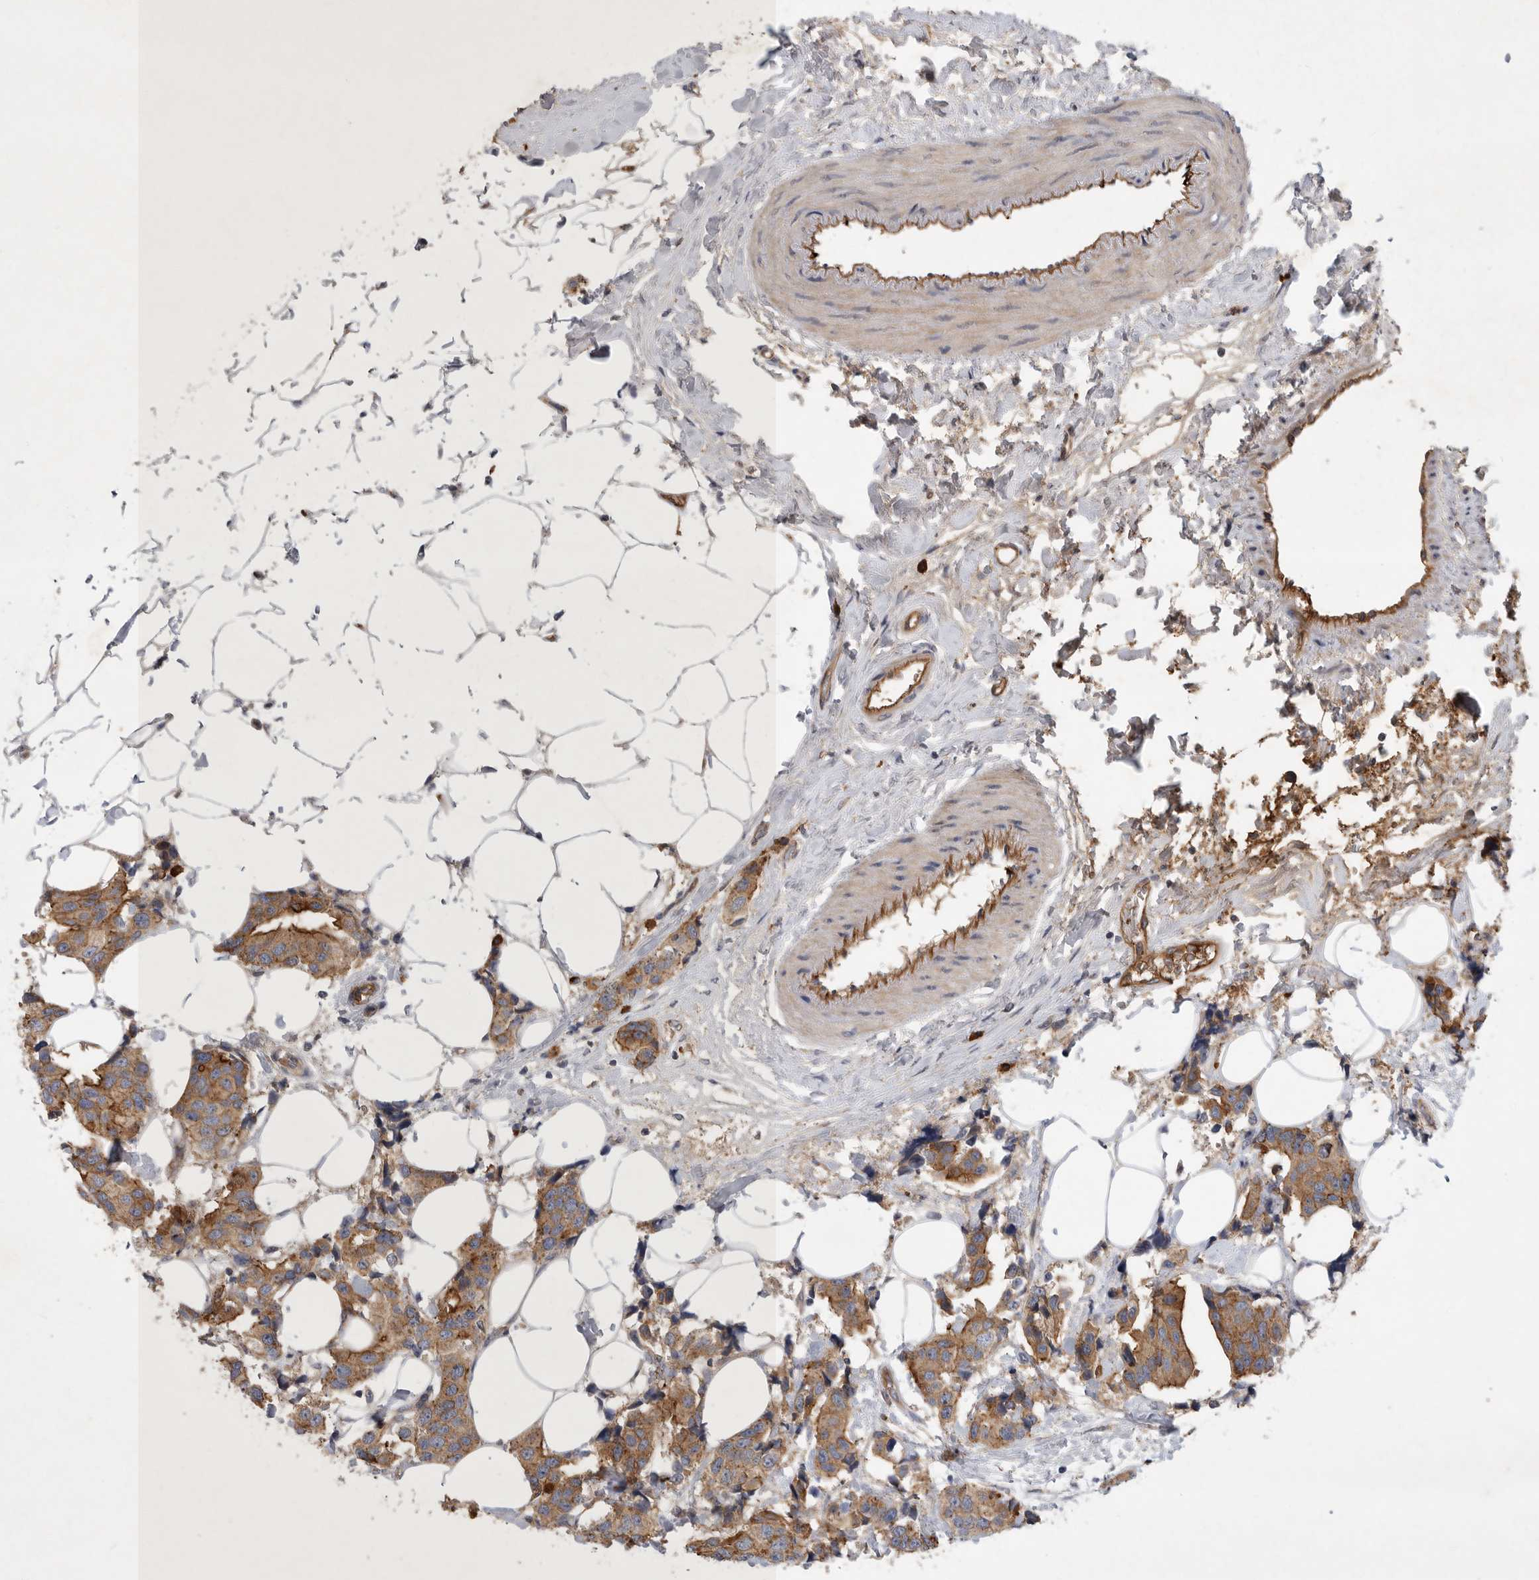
{"staining": {"intensity": "moderate", "quantity": ">75%", "location": "cytoplasmic/membranous"}, "tissue": "breast cancer", "cell_type": "Tumor cells", "image_type": "cancer", "snomed": [{"axis": "morphology", "description": "Normal tissue, NOS"}, {"axis": "morphology", "description": "Duct carcinoma"}, {"axis": "topography", "description": "Breast"}], "caption": "Approximately >75% of tumor cells in breast cancer exhibit moderate cytoplasmic/membranous protein positivity as visualized by brown immunohistochemical staining.", "gene": "MLPH", "patient": {"sex": "female", "age": 39}}